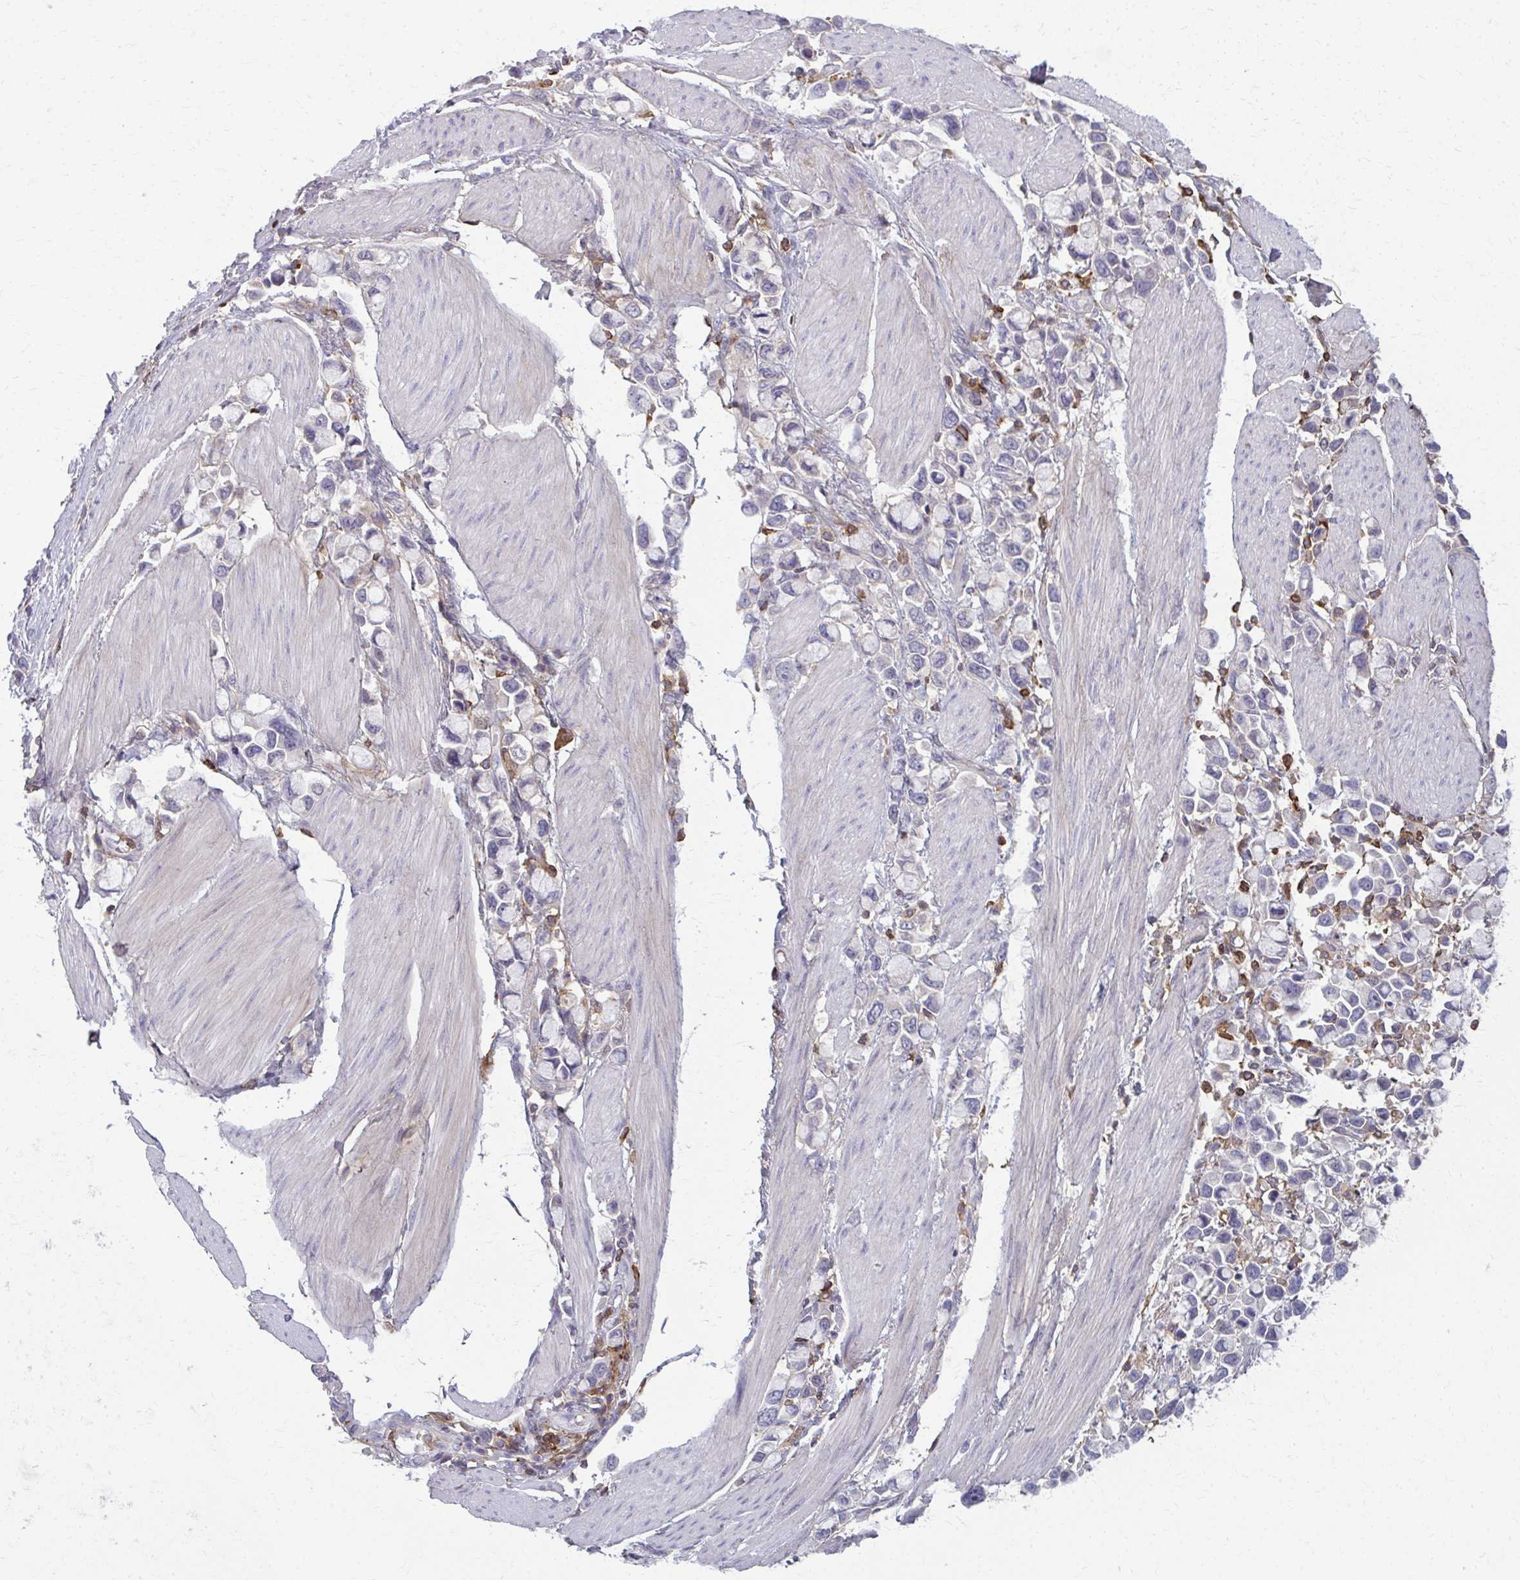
{"staining": {"intensity": "negative", "quantity": "none", "location": "none"}, "tissue": "stomach cancer", "cell_type": "Tumor cells", "image_type": "cancer", "snomed": [{"axis": "morphology", "description": "Adenocarcinoma, NOS"}, {"axis": "topography", "description": "Stomach"}], "caption": "A histopathology image of human stomach adenocarcinoma is negative for staining in tumor cells.", "gene": "AP5M1", "patient": {"sex": "female", "age": 81}}